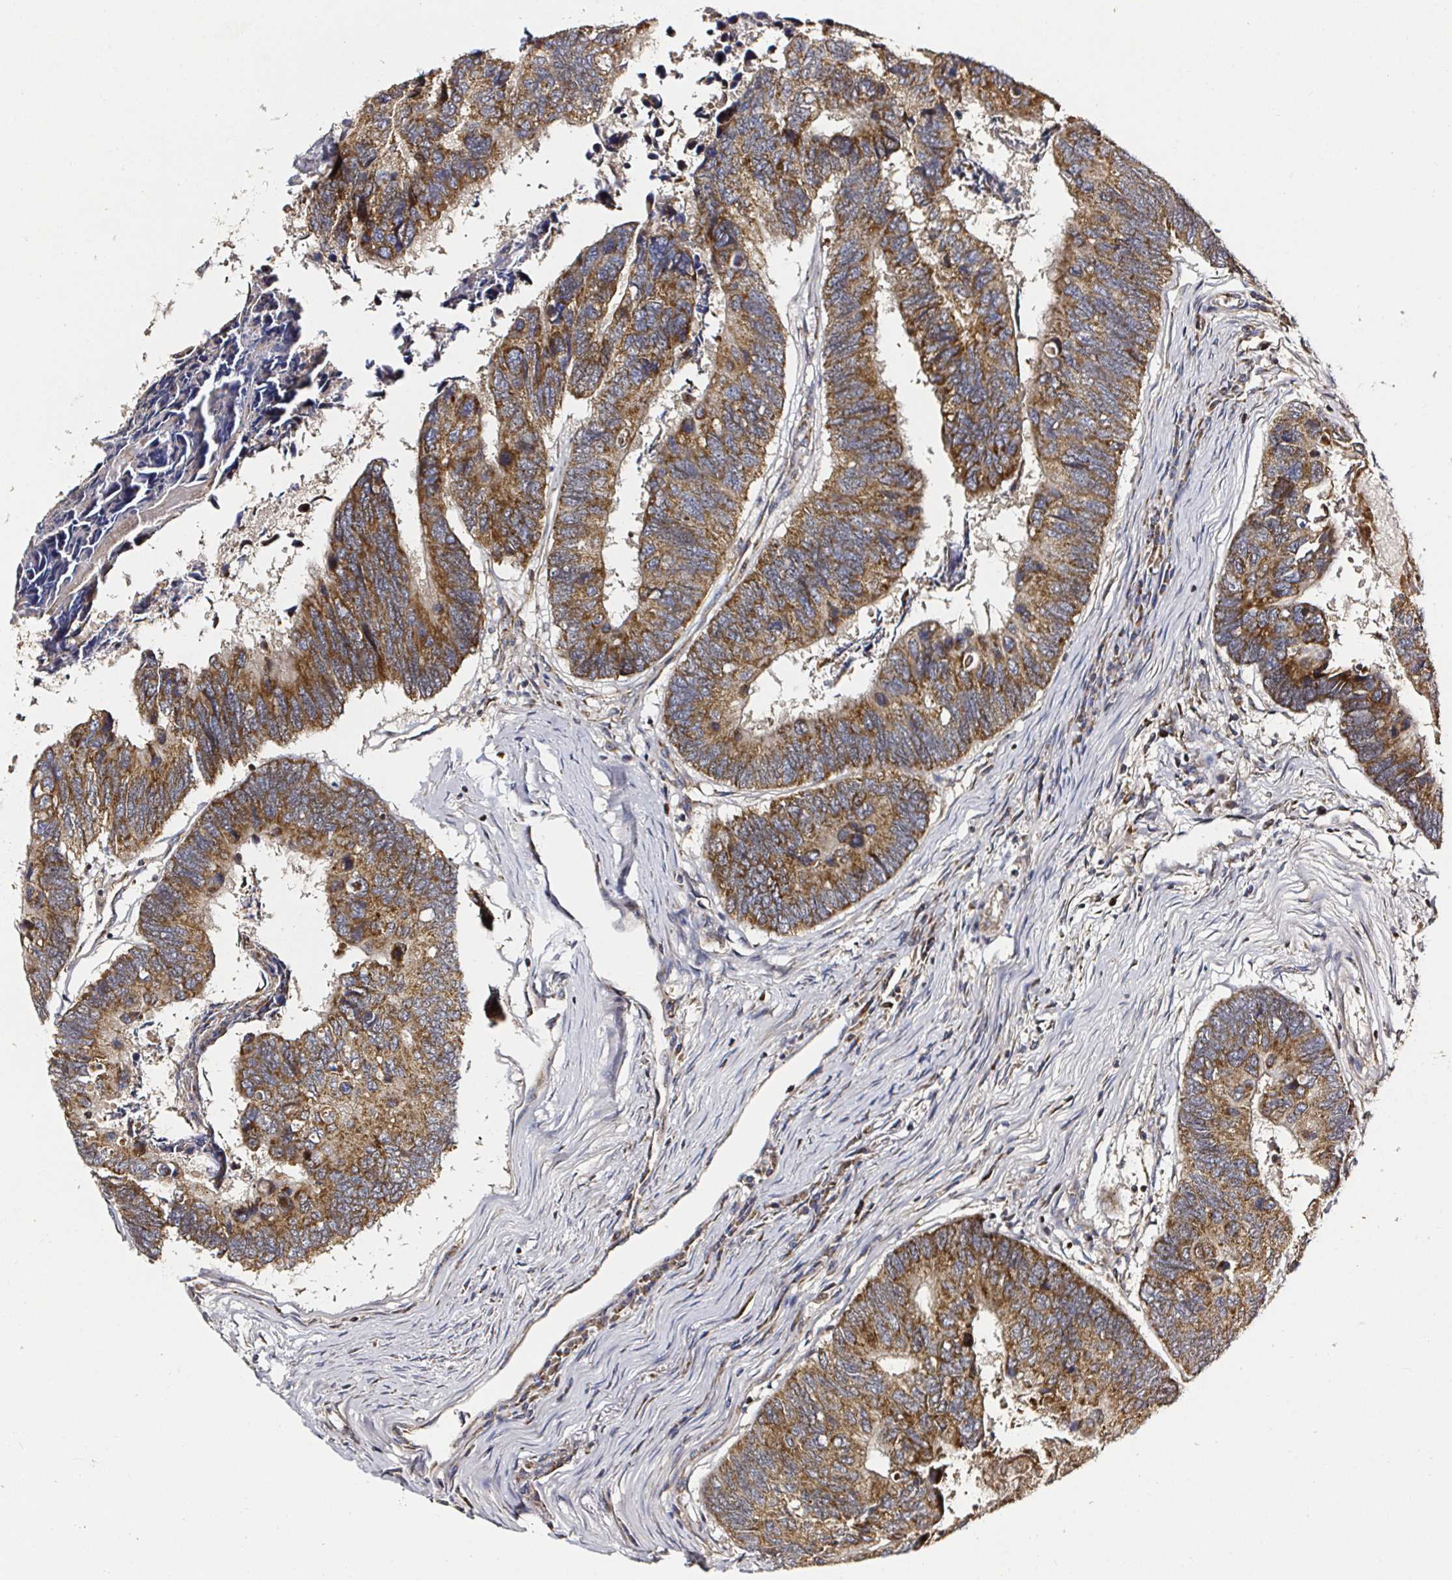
{"staining": {"intensity": "strong", "quantity": ">75%", "location": "cytoplasmic/membranous"}, "tissue": "colorectal cancer", "cell_type": "Tumor cells", "image_type": "cancer", "snomed": [{"axis": "morphology", "description": "Adenocarcinoma, NOS"}, {"axis": "topography", "description": "Colon"}], "caption": "Protein expression analysis of colorectal cancer shows strong cytoplasmic/membranous staining in about >75% of tumor cells. Using DAB (brown) and hematoxylin (blue) stains, captured at high magnification using brightfield microscopy.", "gene": "ATAD3B", "patient": {"sex": "female", "age": 67}}